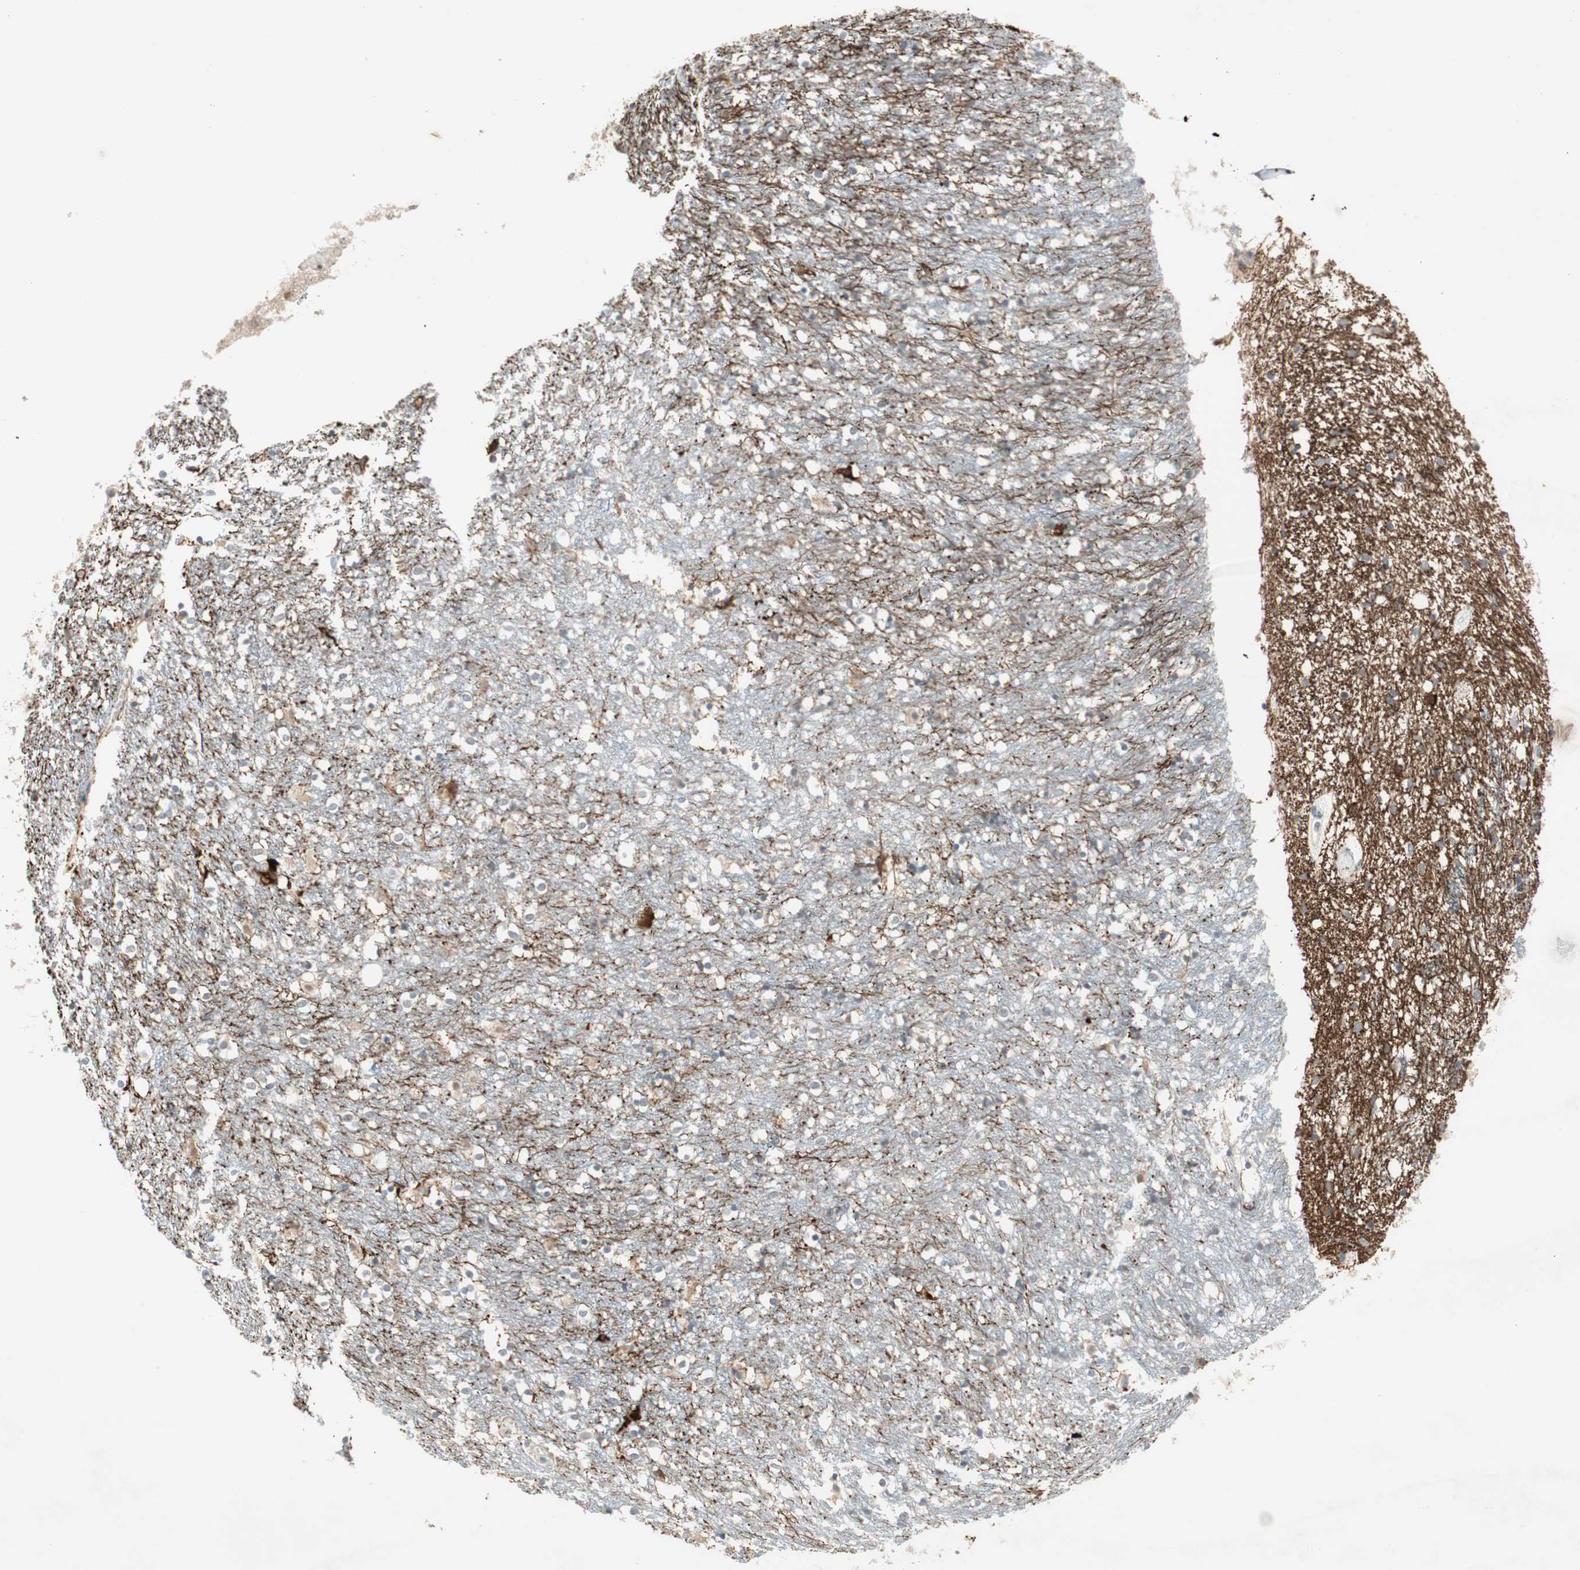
{"staining": {"intensity": "negative", "quantity": "none", "location": "none"}, "tissue": "caudate", "cell_type": "Glial cells", "image_type": "normal", "snomed": [{"axis": "morphology", "description": "Normal tissue, NOS"}, {"axis": "topography", "description": "Lateral ventricle wall"}], "caption": "Protein analysis of benign caudate exhibits no significant expression in glial cells.", "gene": "RNGTT", "patient": {"sex": "female", "age": 54}}